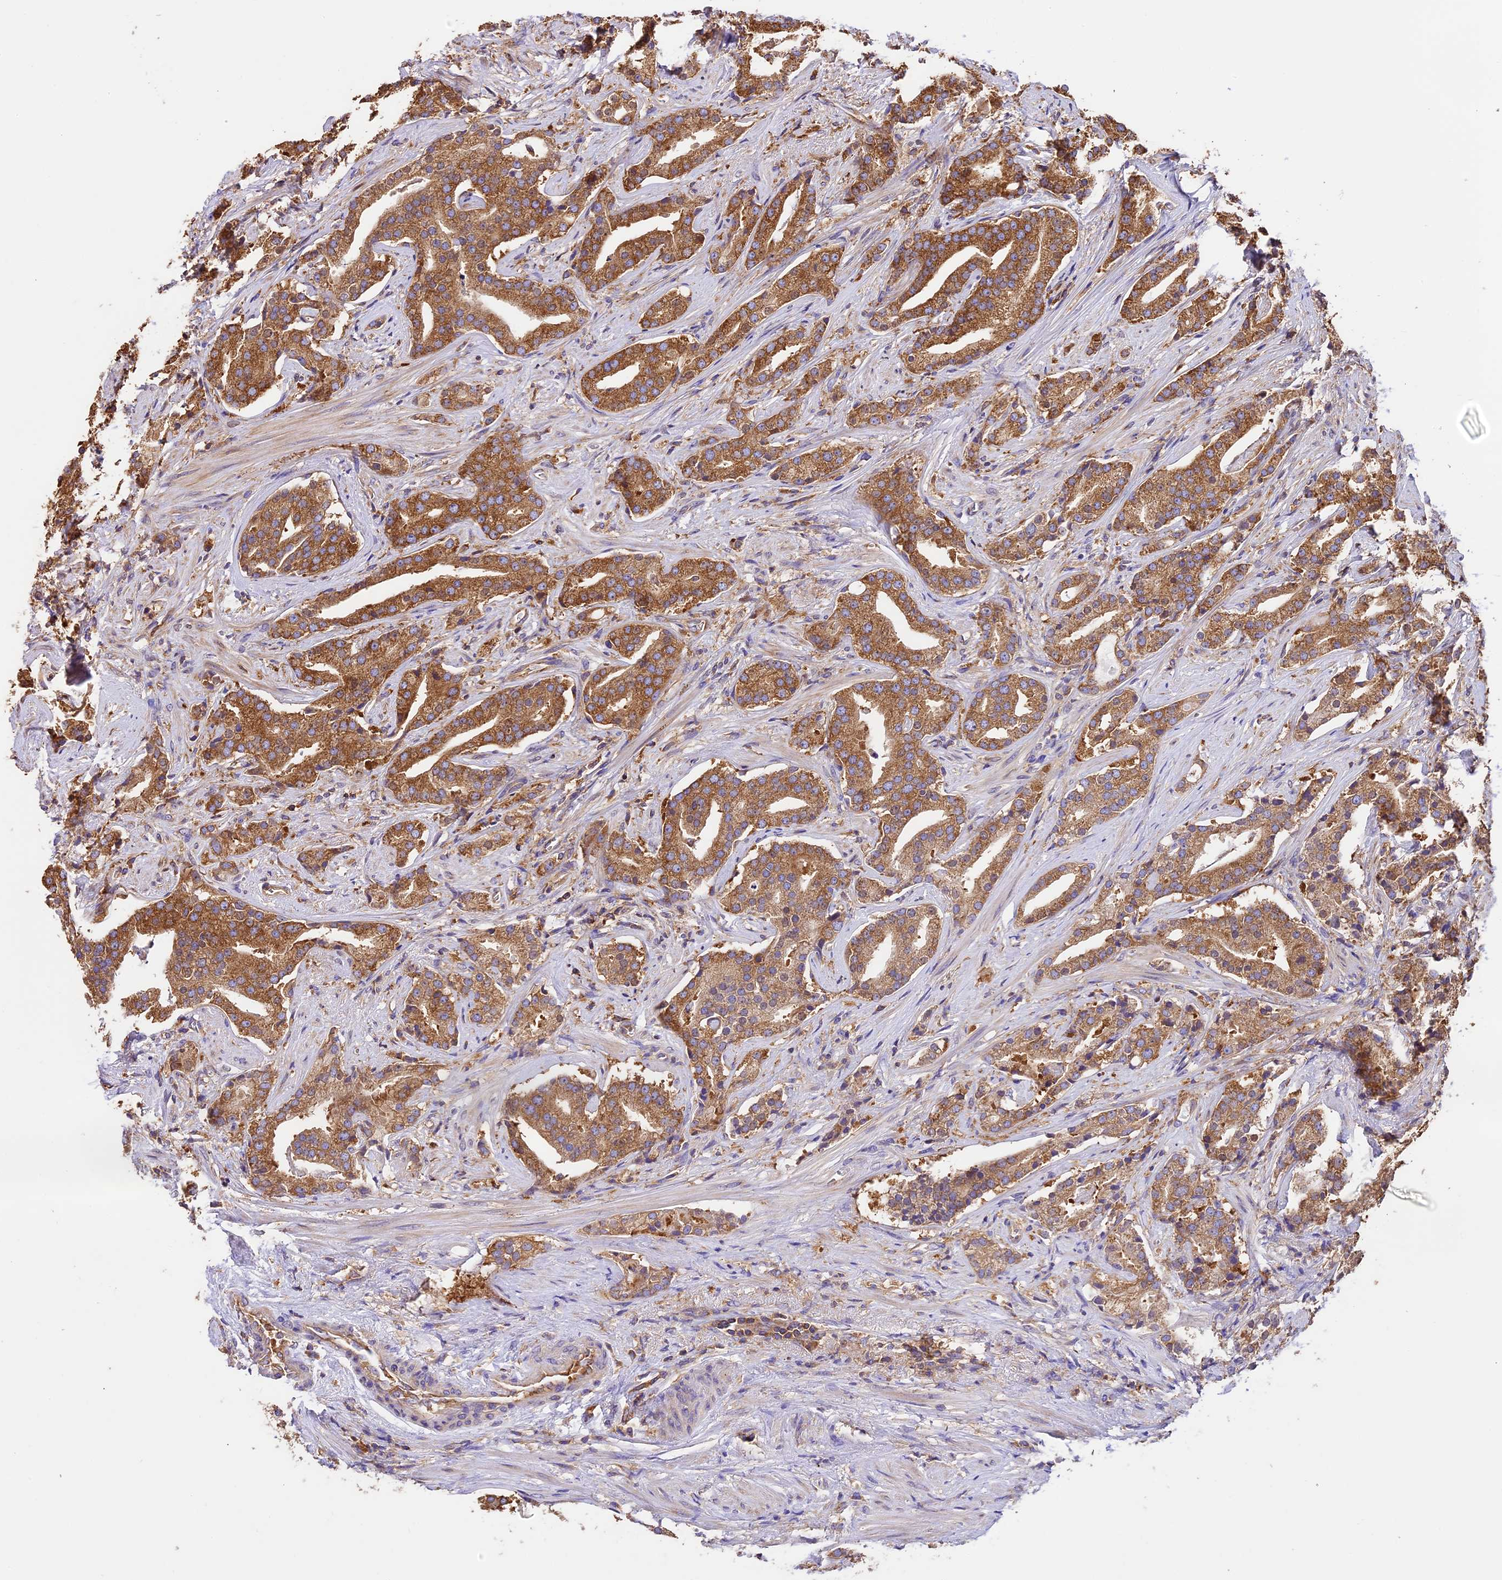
{"staining": {"intensity": "strong", "quantity": ">75%", "location": "cytoplasmic/membranous"}, "tissue": "prostate cancer", "cell_type": "Tumor cells", "image_type": "cancer", "snomed": [{"axis": "morphology", "description": "Adenocarcinoma, Low grade"}, {"axis": "topography", "description": "Prostate"}], "caption": "A photomicrograph of prostate cancer (low-grade adenocarcinoma) stained for a protein exhibits strong cytoplasmic/membranous brown staining in tumor cells. The protein of interest is shown in brown color, while the nuclei are stained blue.", "gene": "KARS1", "patient": {"sex": "male", "age": 67}}